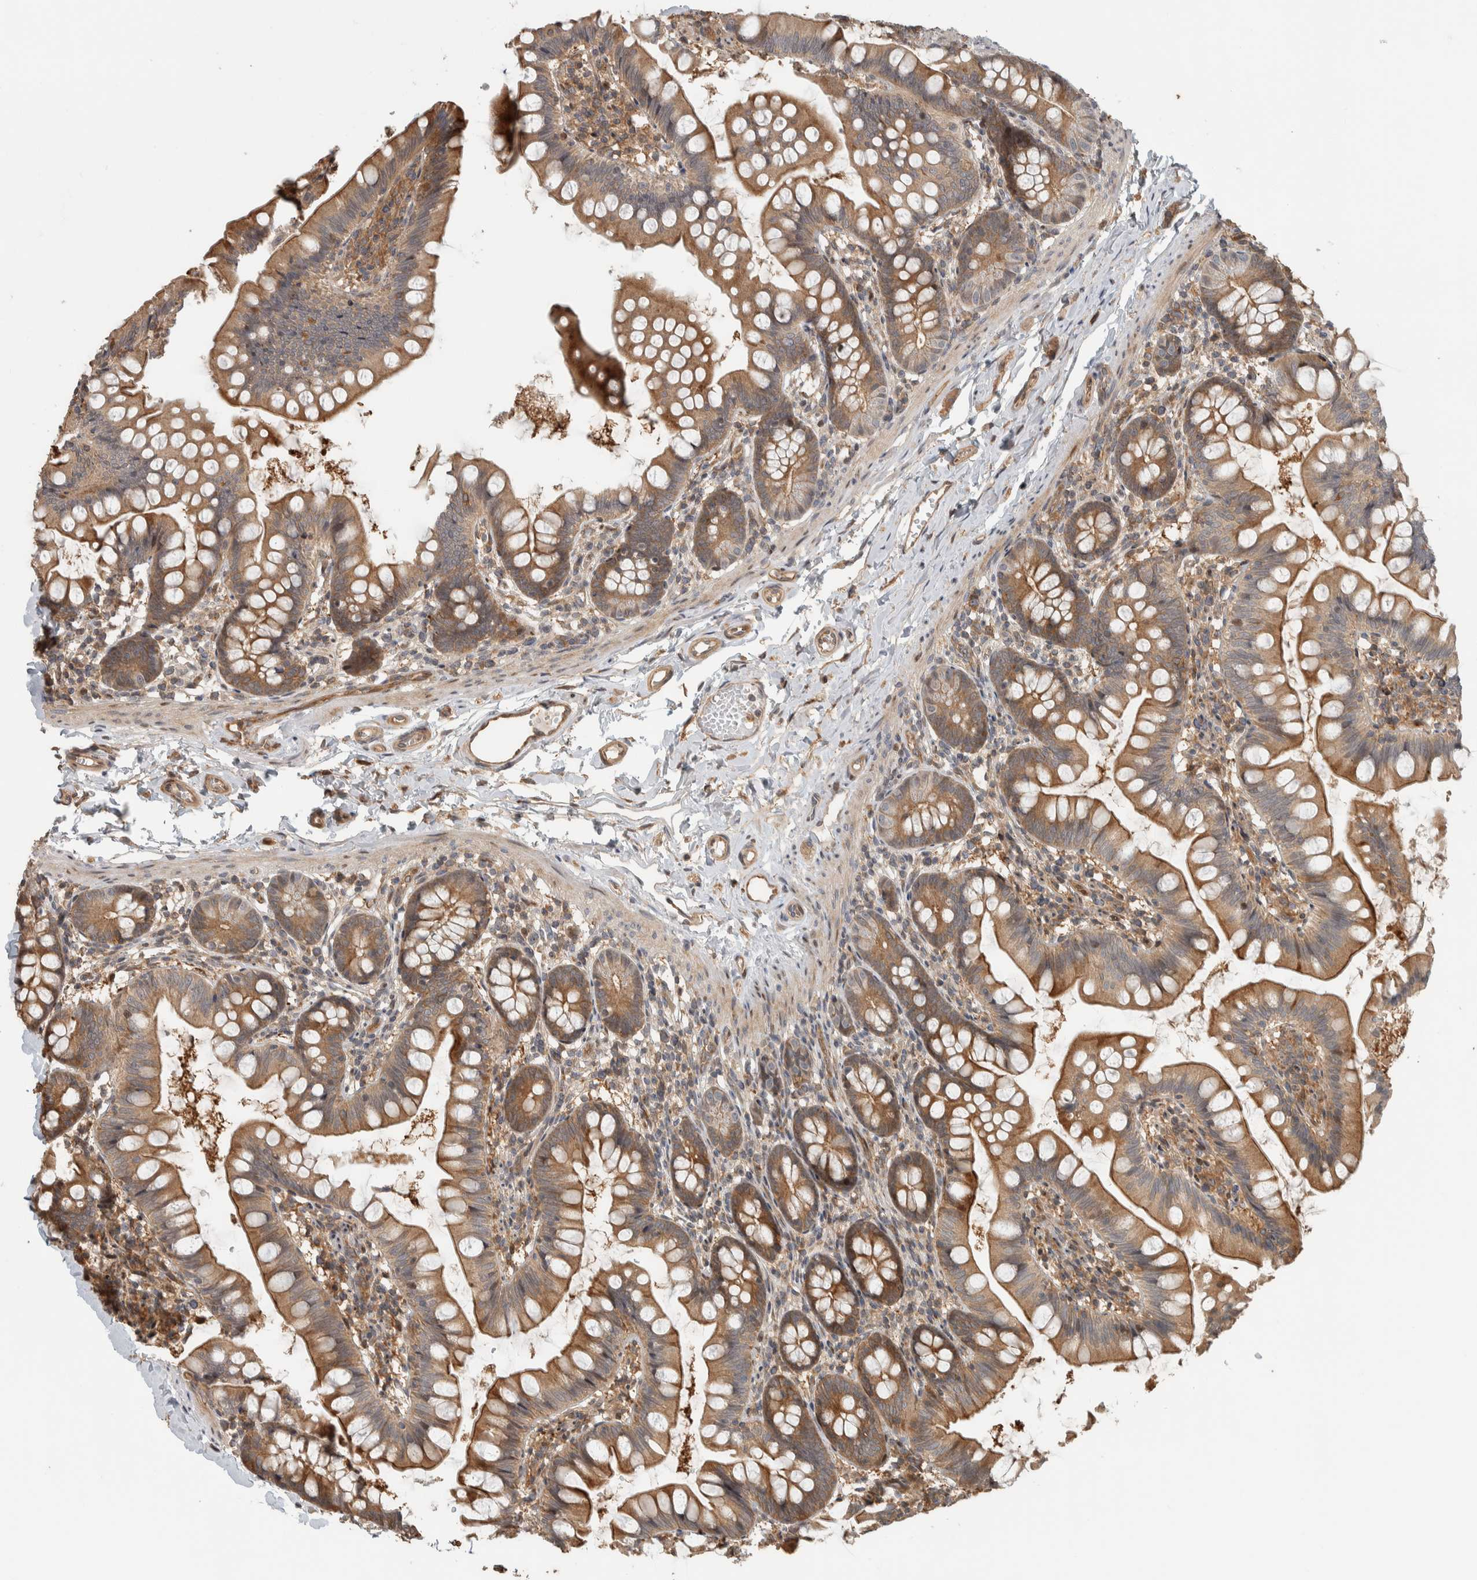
{"staining": {"intensity": "strong", "quantity": ">75%", "location": "cytoplasmic/membranous"}, "tissue": "small intestine", "cell_type": "Glandular cells", "image_type": "normal", "snomed": [{"axis": "morphology", "description": "Normal tissue, NOS"}, {"axis": "topography", "description": "Small intestine"}], "caption": "Protein staining shows strong cytoplasmic/membranous positivity in approximately >75% of glandular cells in unremarkable small intestine. (Stains: DAB in brown, nuclei in blue, Microscopy: brightfield microscopy at high magnification).", "gene": "CNTROB", "patient": {"sex": "male", "age": 7}}